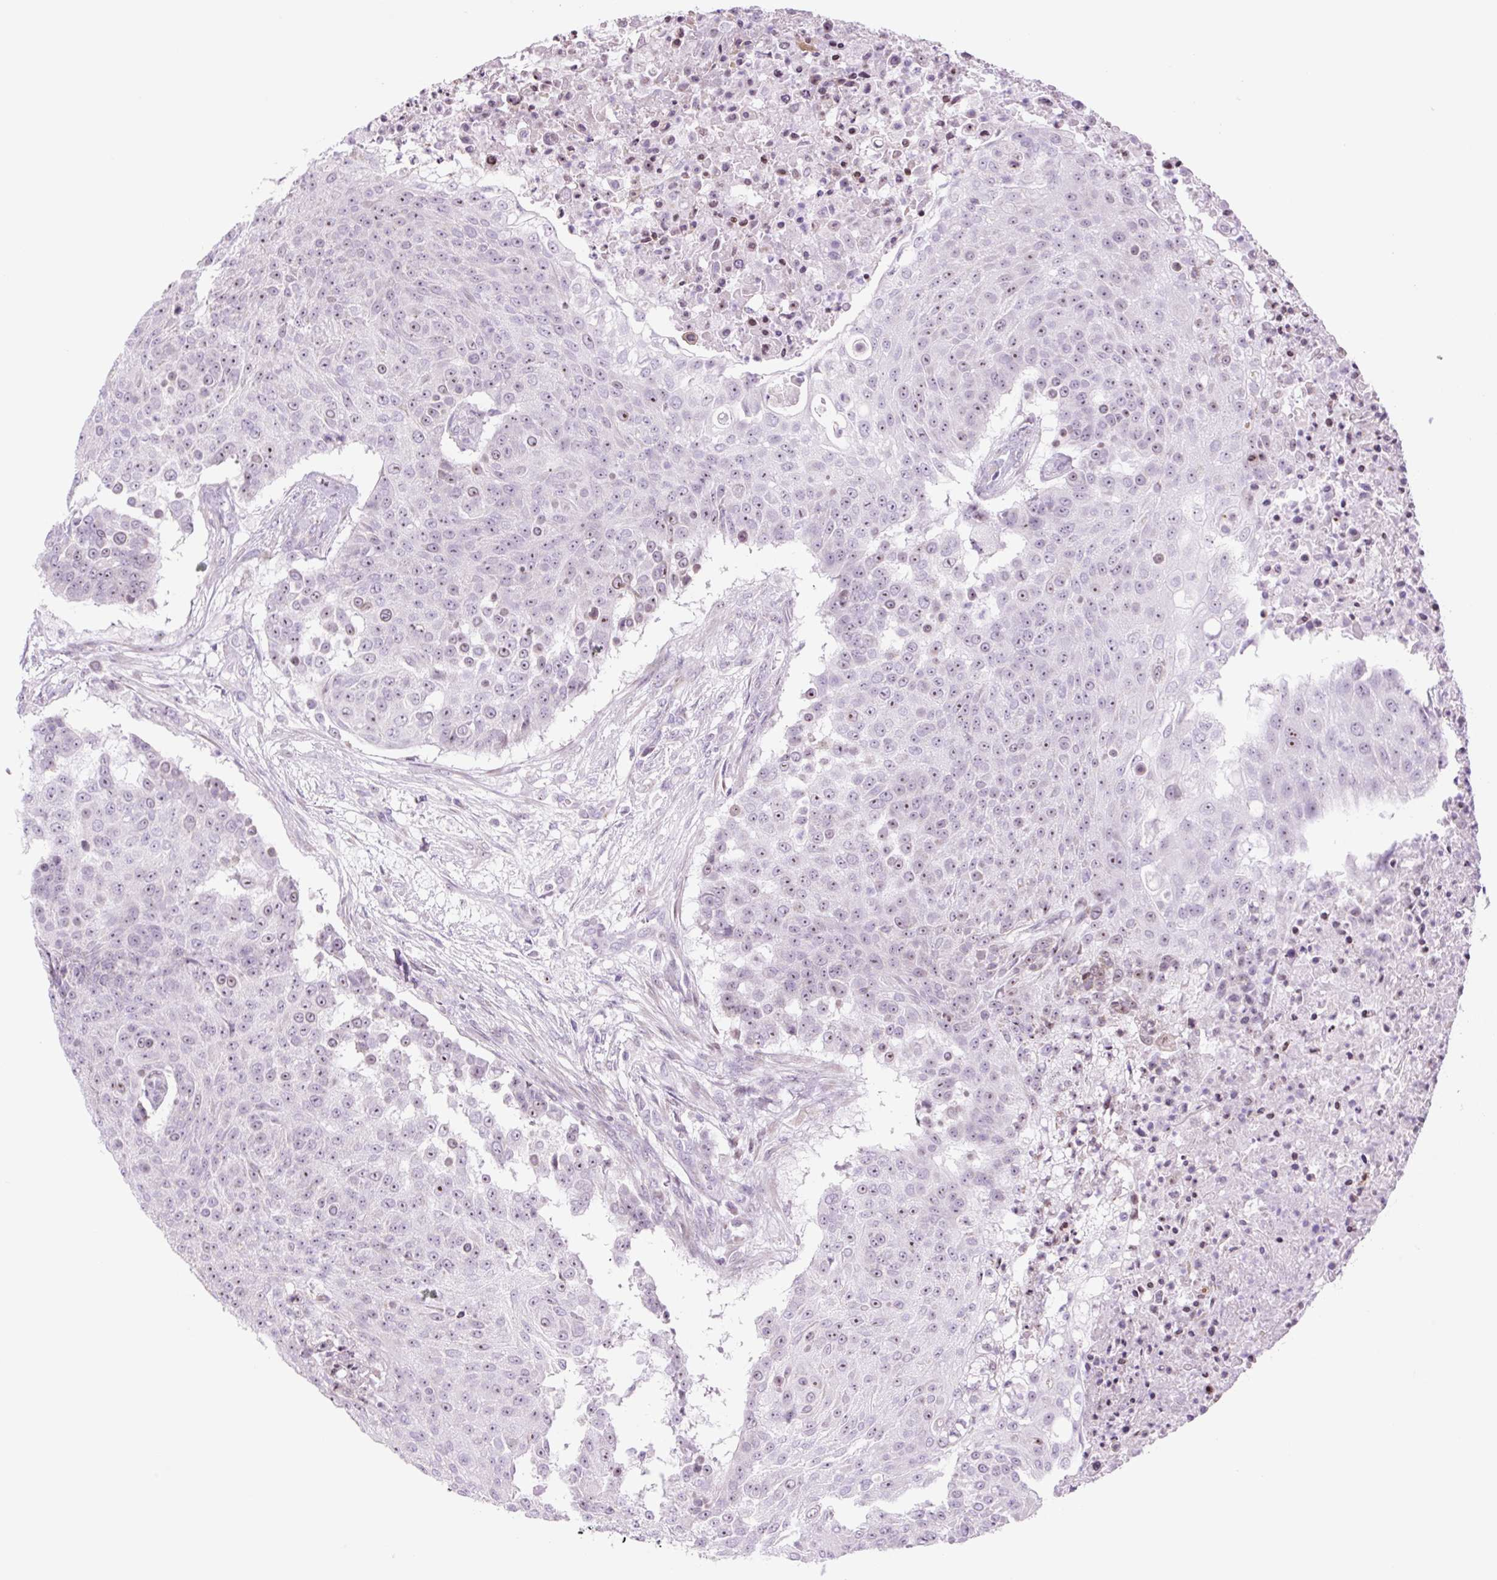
{"staining": {"intensity": "moderate", "quantity": "25%-75%", "location": "nuclear"}, "tissue": "urothelial cancer", "cell_type": "Tumor cells", "image_type": "cancer", "snomed": [{"axis": "morphology", "description": "Urothelial carcinoma, High grade"}, {"axis": "topography", "description": "Urinary bladder"}], "caption": "Human urothelial carcinoma (high-grade) stained with a brown dye demonstrates moderate nuclear positive expression in approximately 25%-75% of tumor cells.", "gene": "RRS1", "patient": {"sex": "female", "age": 63}}